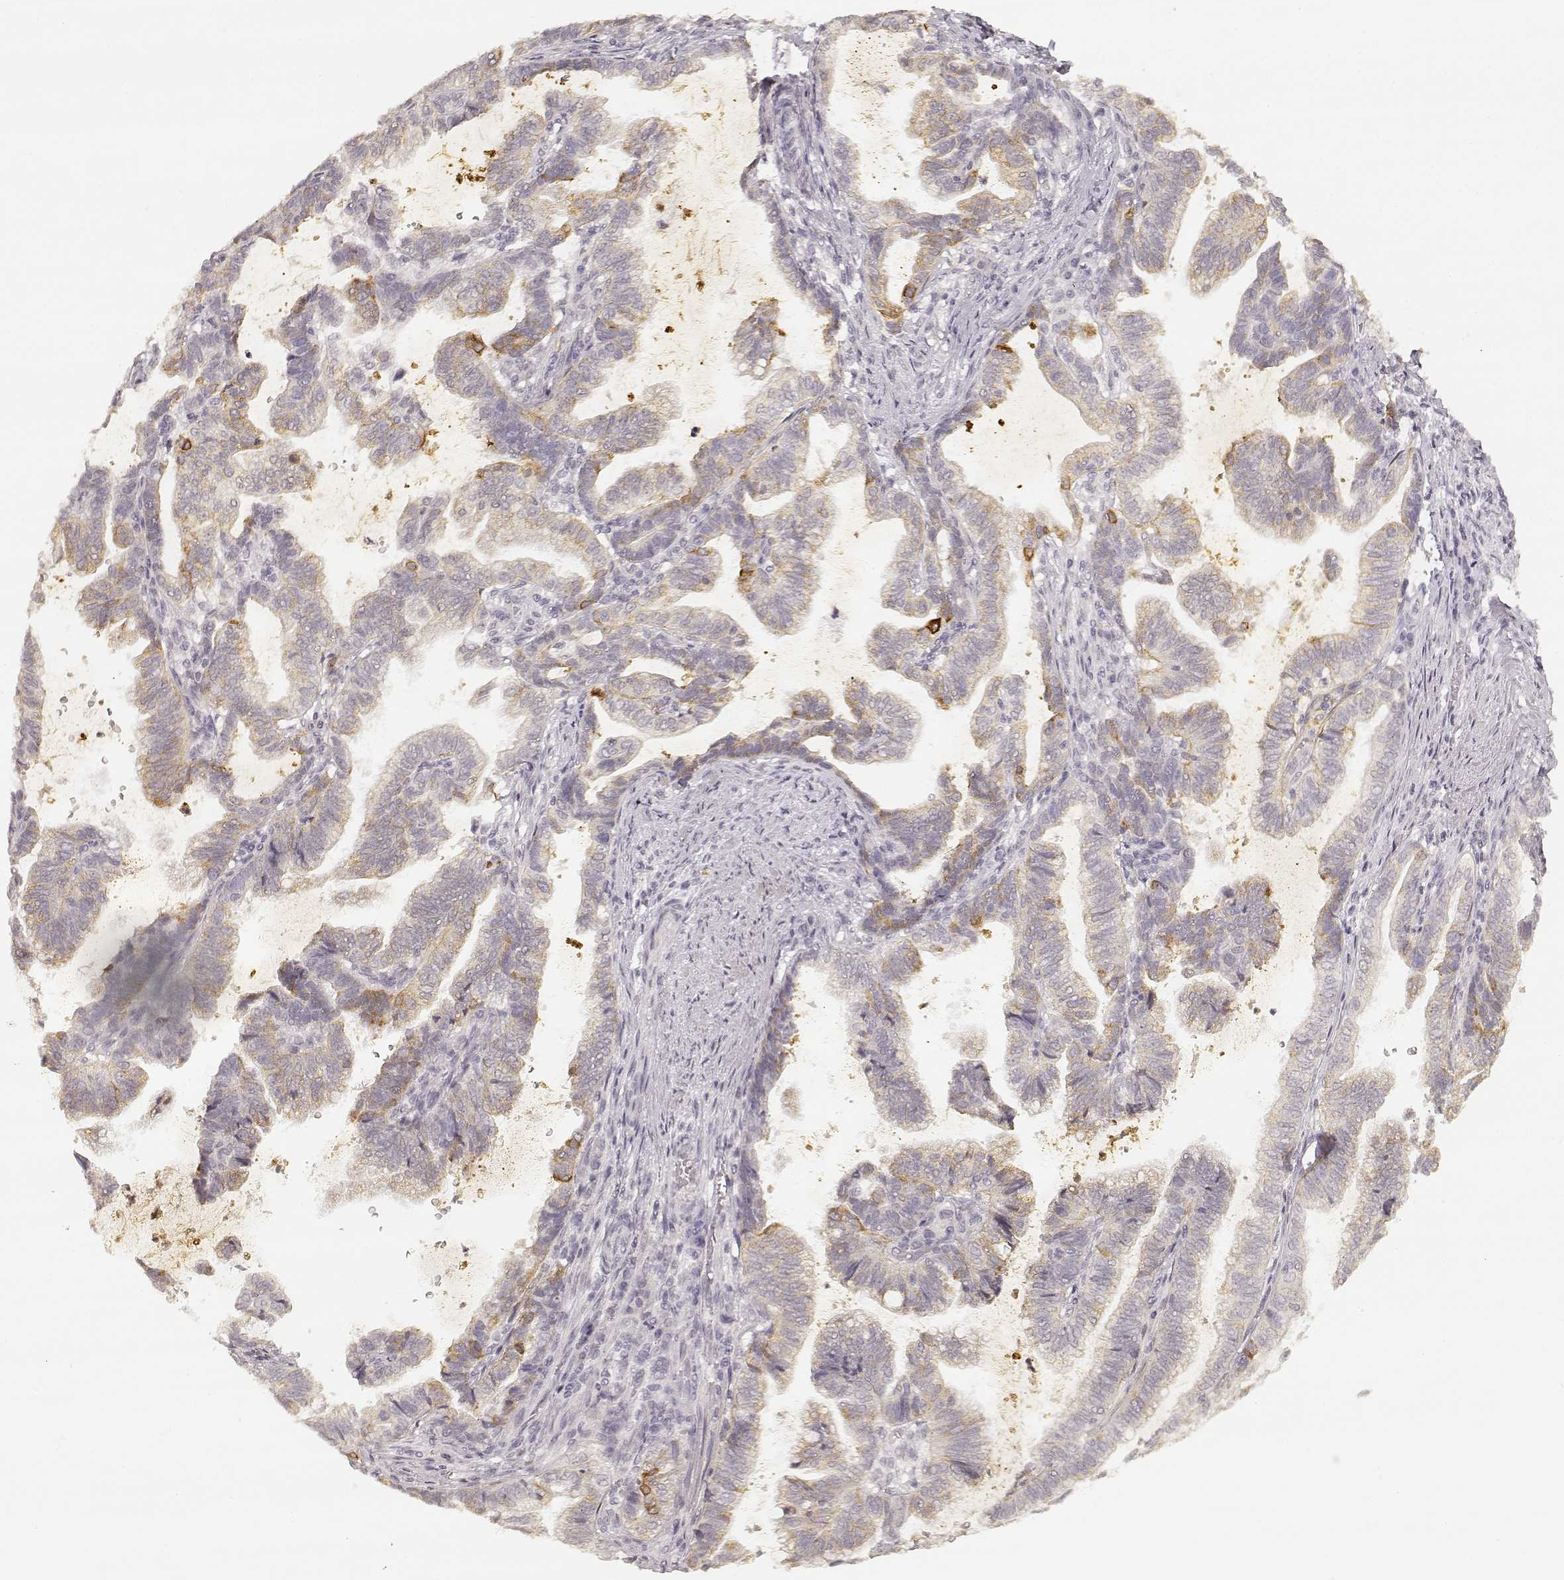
{"staining": {"intensity": "strong", "quantity": "<25%", "location": "cytoplasmic/membranous"}, "tissue": "stomach cancer", "cell_type": "Tumor cells", "image_type": "cancer", "snomed": [{"axis": "morphology", "description": "Adenocarcinoma, NOS"}, {"axis": "topography", "description": "Stomach"}], "caption": "Immunohistochemistry micrograph of human stomach cancer (adenocarcinoma) stained for a protein (brown), which demonstrates medium levels of strong cytoplasmic/membranous staining in about <25% of tumor cells.", "gene": "LAMC2", "patient": {"sex": "male", "age": 83}}